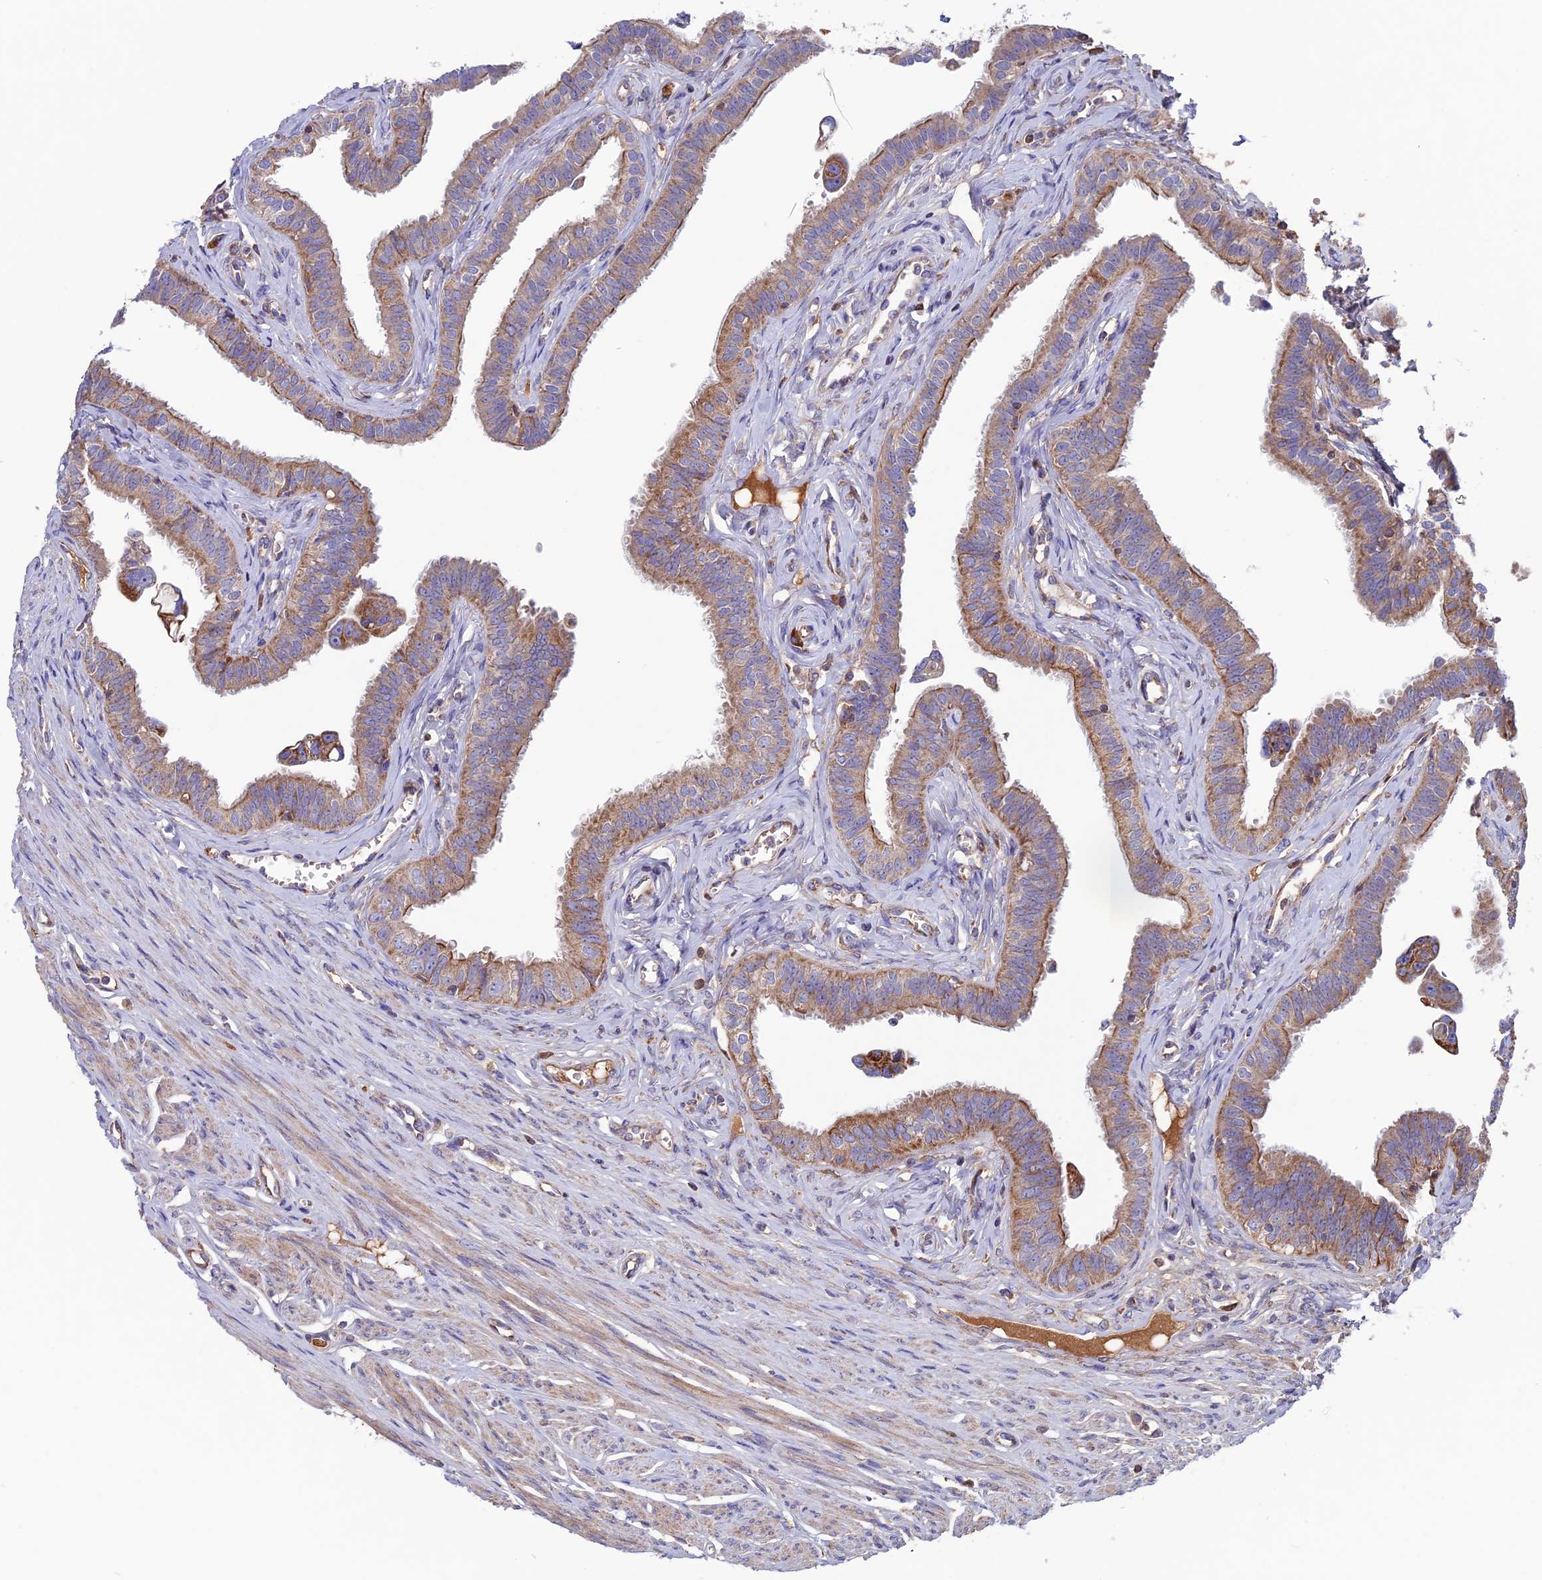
{"staining": {"intensity": "moderate", "quantity": ">75%", "location": "cytoplasmic/membranous"}, "tissue": "fallopian tube", "cell_type": "Glandular cells", "image_type": "normal", "snomed": [{"axis": "morphology", "description": "Normal tissue, NOS"}, {"axis": "morphology", "description": "Carcinoma, NOS"}, {"axis": "topography", "description": "Fallopian tube"}, {"axis": "topography", "description": "Ovary"}], "caption": "A photomicrograph showing moderate cytoplasmic/membranous expression in about >75% of glandular cells in unremarkable fallopian tube, as visualized by brown immunohistochemical staining.", "gene": "SLC15A5", "patient": {"sex": "female", "age": 59}}